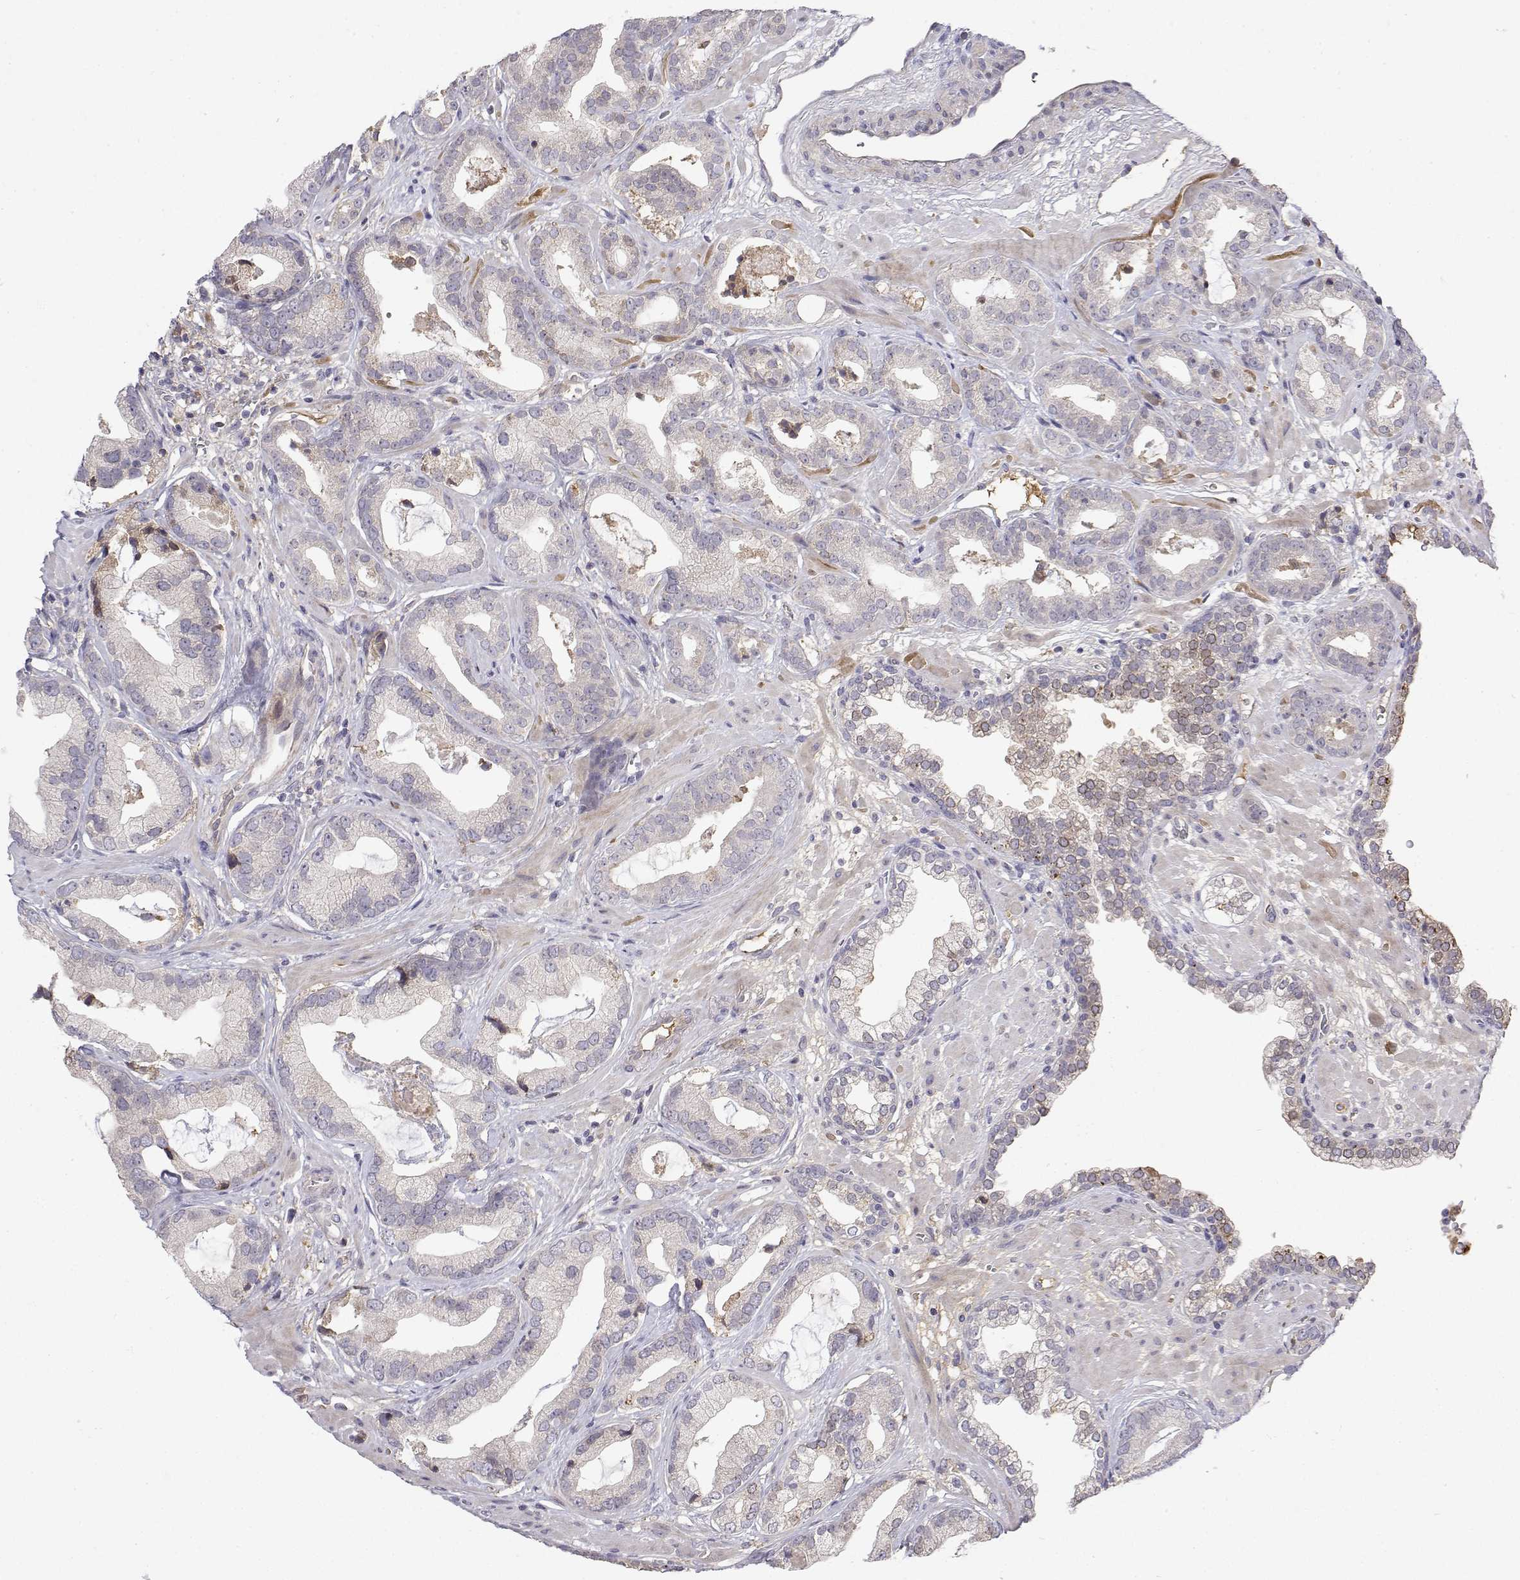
{"staining": {"intensity": "negative", "quantity": "none", "location": "none"}, "tissue": "prostate cancer", "cell_type": "Tumor cells", "image_type": "cancer", "snomed": [{"axis": "morphology", "description": "Adenocarcinoma, Low grade"}, {"axis": "topography", "description": "Prostate"}], "caption": "Immunohistochemistry (IHC) of human low-grade adenocarcinoma (prostate) exhibits no positivity in tumor cells.", "gene": "IGFBP4", "patient": {"sex": "male", "age": 62}}